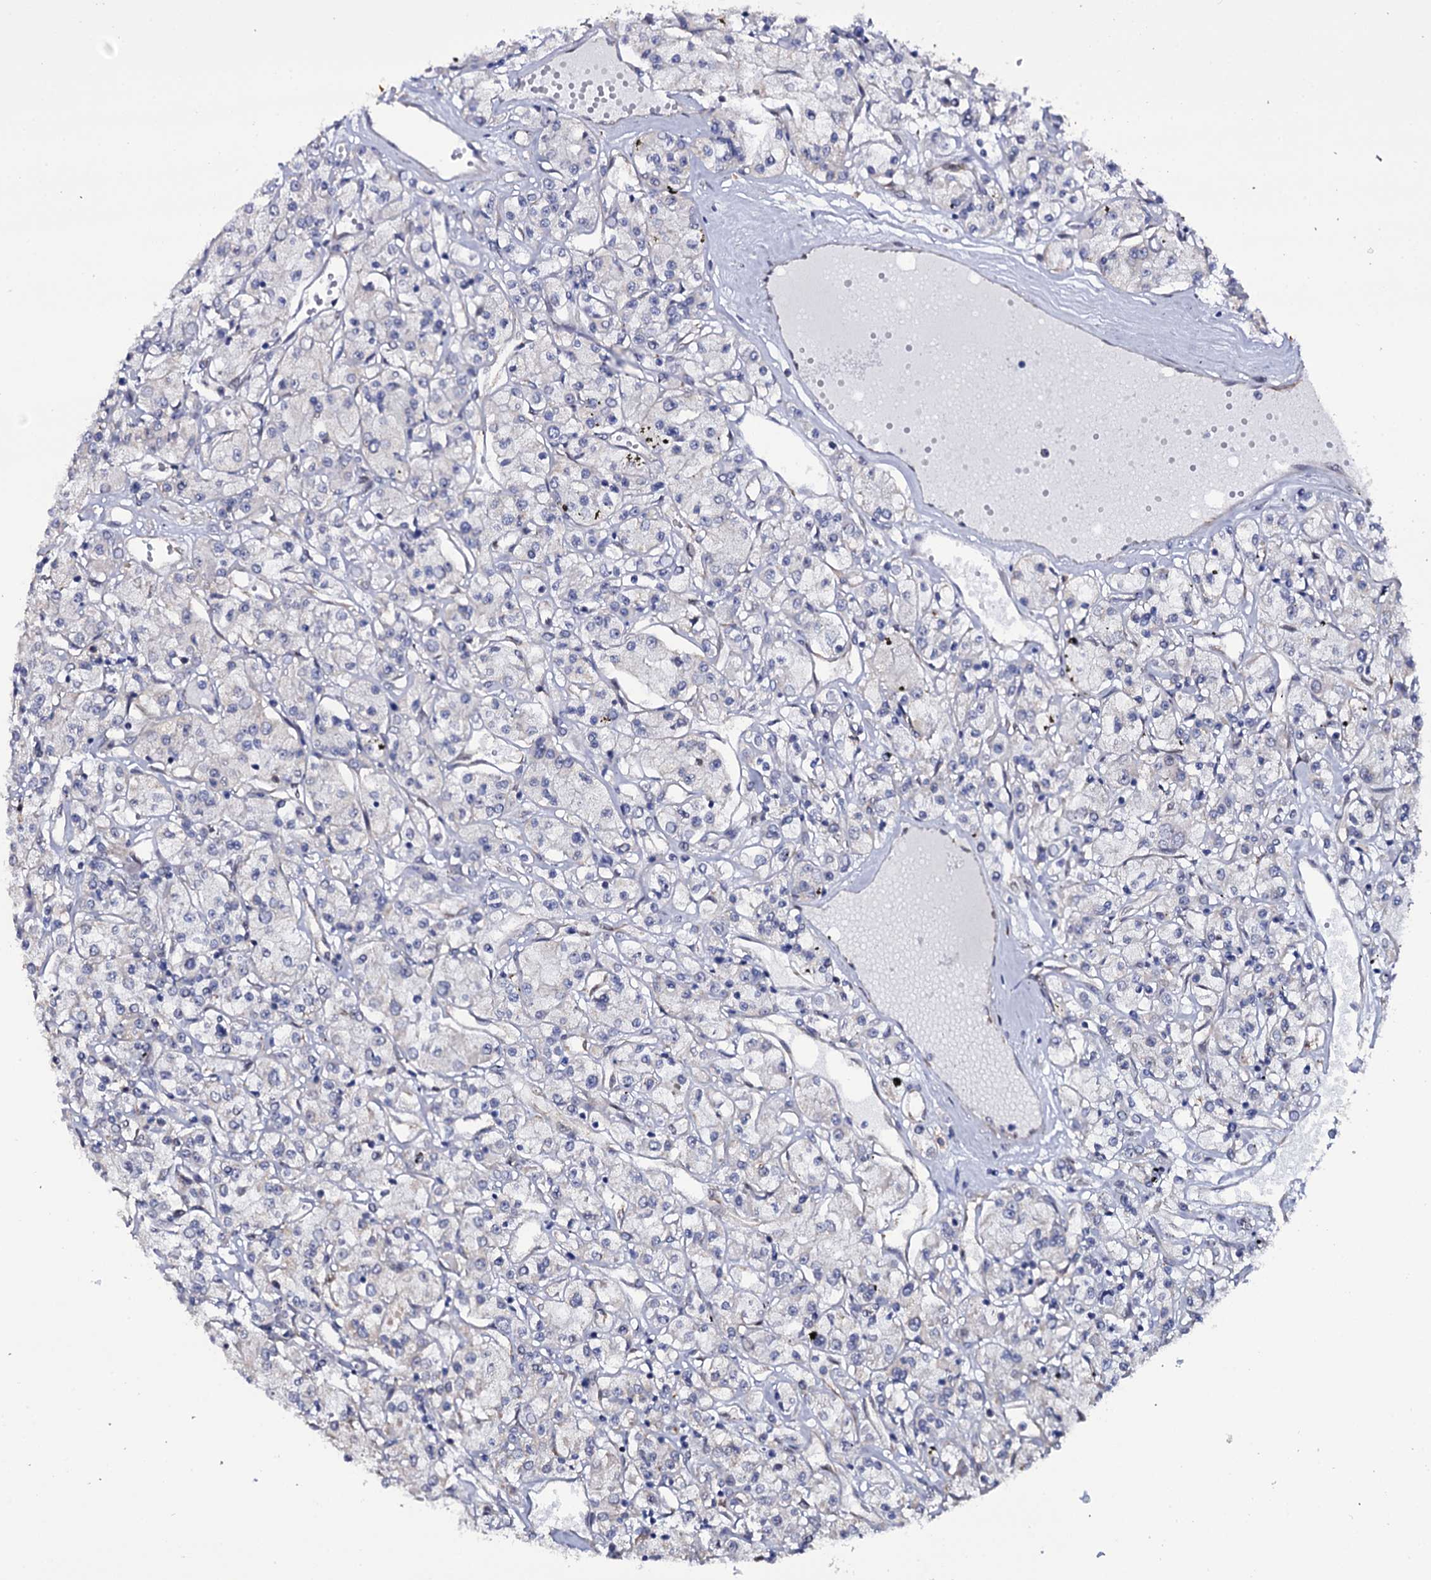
{"staining": {"intensity": "negative", "quantity": "none", "location": "none"}, "tissue": "renal cancer", "cell_type": "Tumor cells", "image_type": "cancer", "snomed": [{"axis": "morphology", "description": "Adenocarcinoma, NOS"}, {"axis": "topography", "description": "Kidney"}], "caption": "This is a photomicrograph of IHC staining of renal cancer (adenocarcinoma), which shows no expression in tumor cells. (DAB immunohistochemistry (IHC) visualized using brightfield microscopy, high magnification).", "gene": "TTC23", "patient": {"sex": "female", "age": 59}}